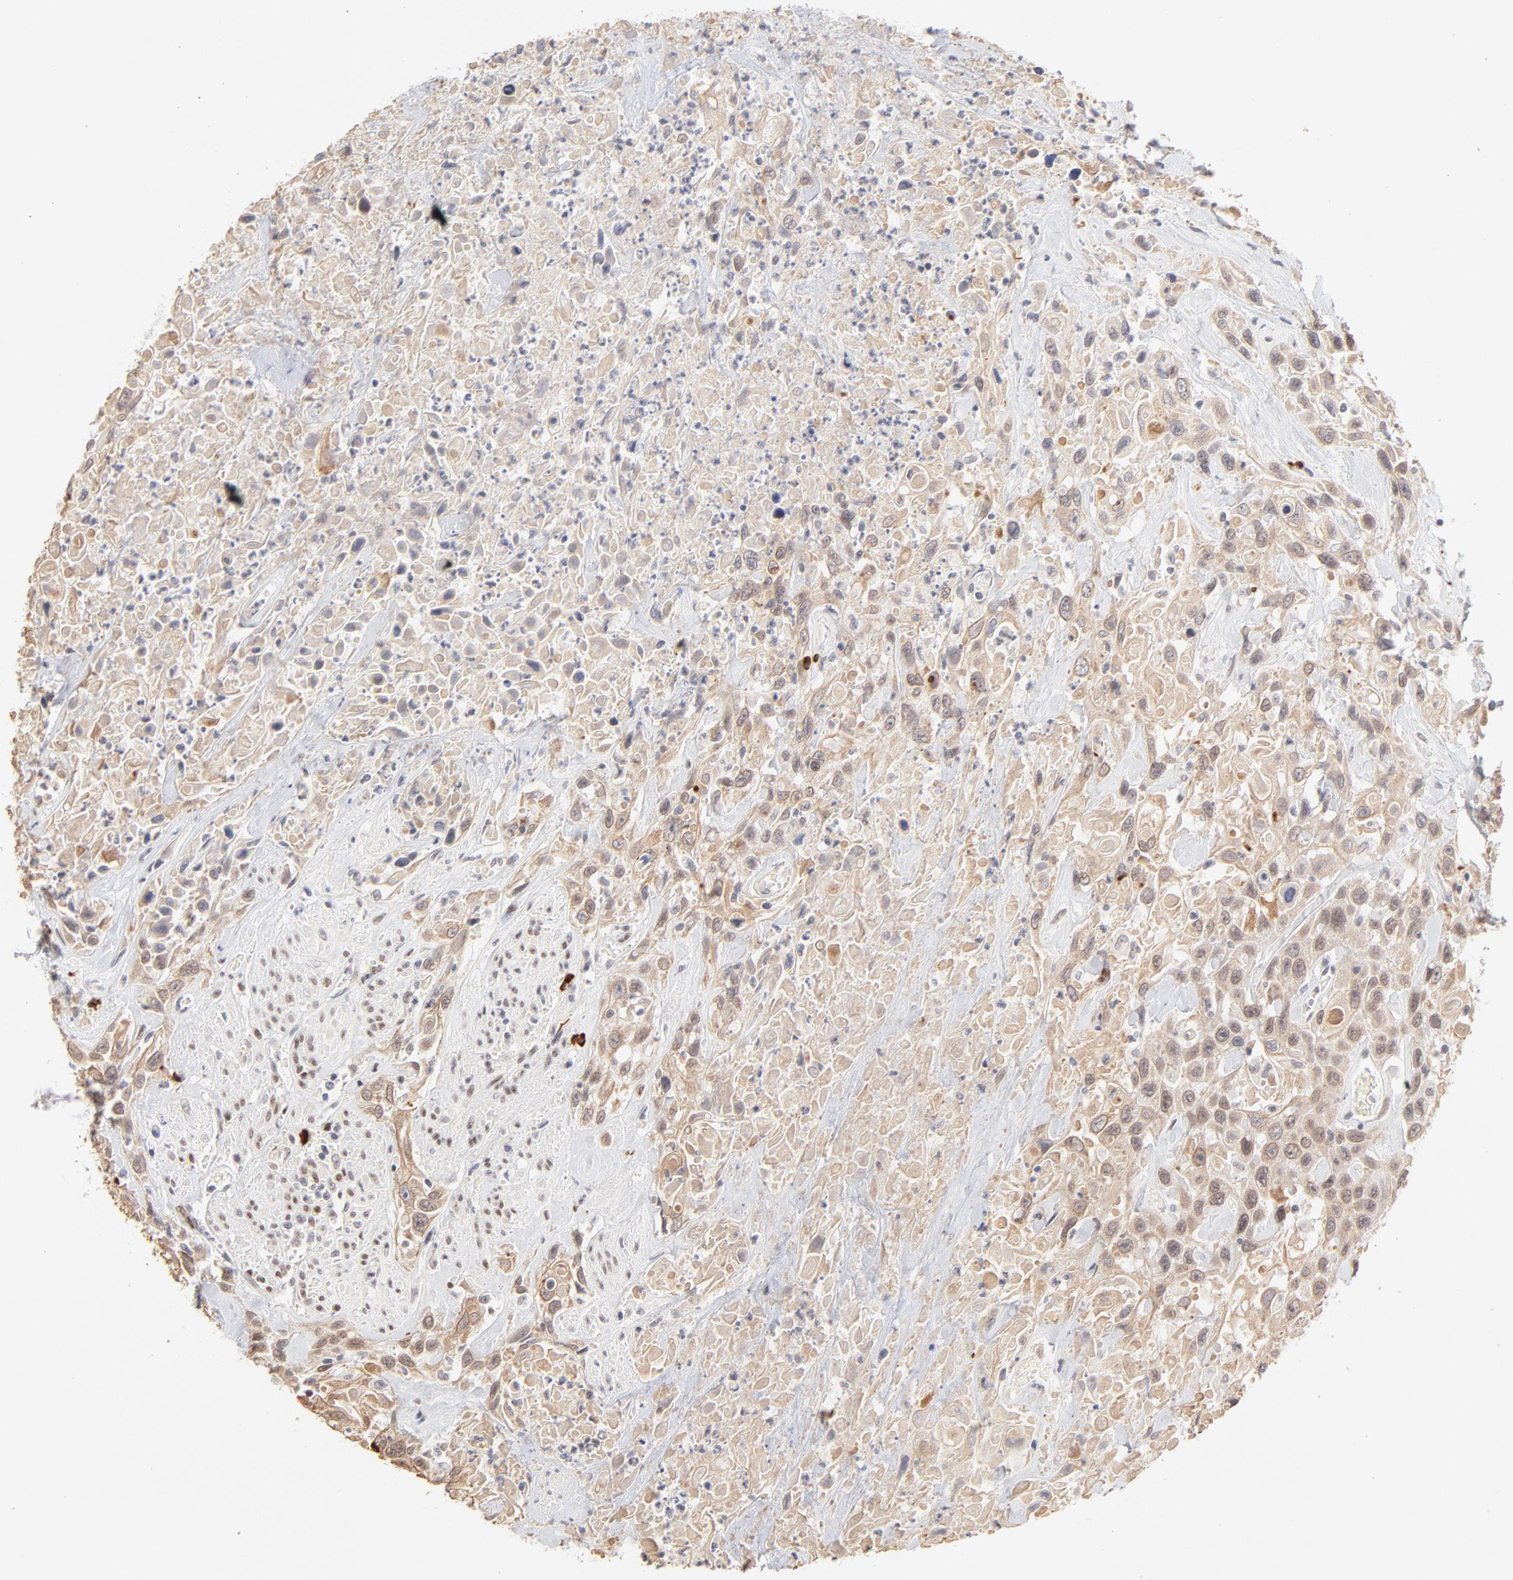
{"staining": {"intensity": "weak", "quantity": "25%-75%", "location": "cytoplasmic/membranous"}, "tissue": "urothelial cancer", "cell_type": "Tumor cells", "image_type": "cancer", "snomed": [{"axis": "morphology", "description": "Urothelial carcinoma, High grade"}, {"axis": "topography", "description": "Urinary bladder"}], "caption": "IHC (DAB) staining of urothelial cancer shows weak cytoplasmic/membranous protein staining in approximately 25%-75% of tumor cells.", "gene": "PBX3", "patient": {"sex": "female", "age": 84}}